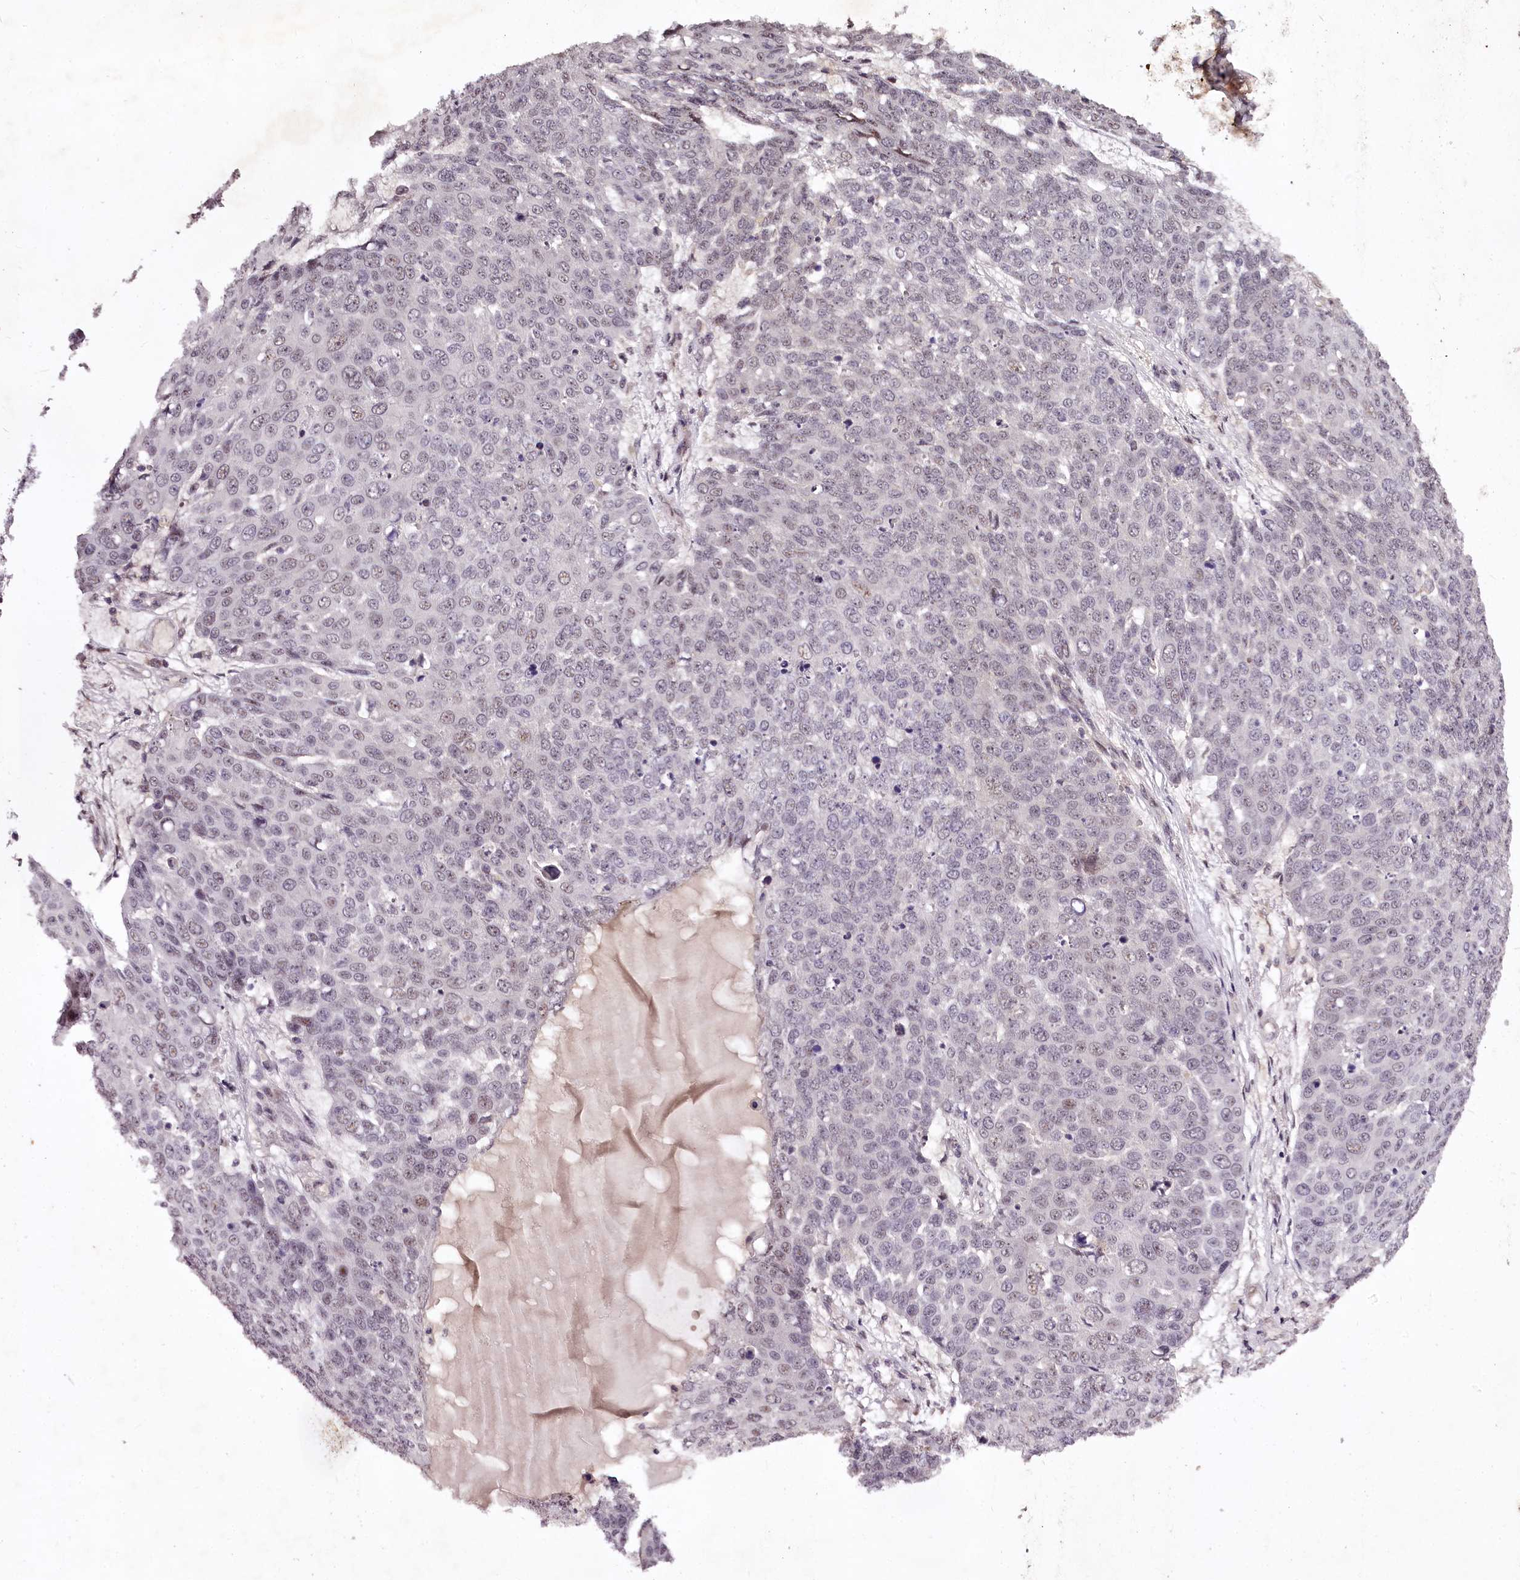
{"staining": {"intensity": "negative", "quantity": "none", "location": "none"}, "tissue": "skin cancer", "cell_type": "Tumor cells", "image_type": "cancer", "snomed": [{"axis": "morphology", "description": "Squamous cell carcinoma, NOS"}, {"axis": "topography", "description": "Skin"}], "caption": "An immunohistochemistry photomicrograph of skin squamous cell carcinoma is shown. There is no staining in tumor cells of skin squamous cell carcinoma.", "gene": "MAML3", "patient": {"sex": "male", "age": 71}}